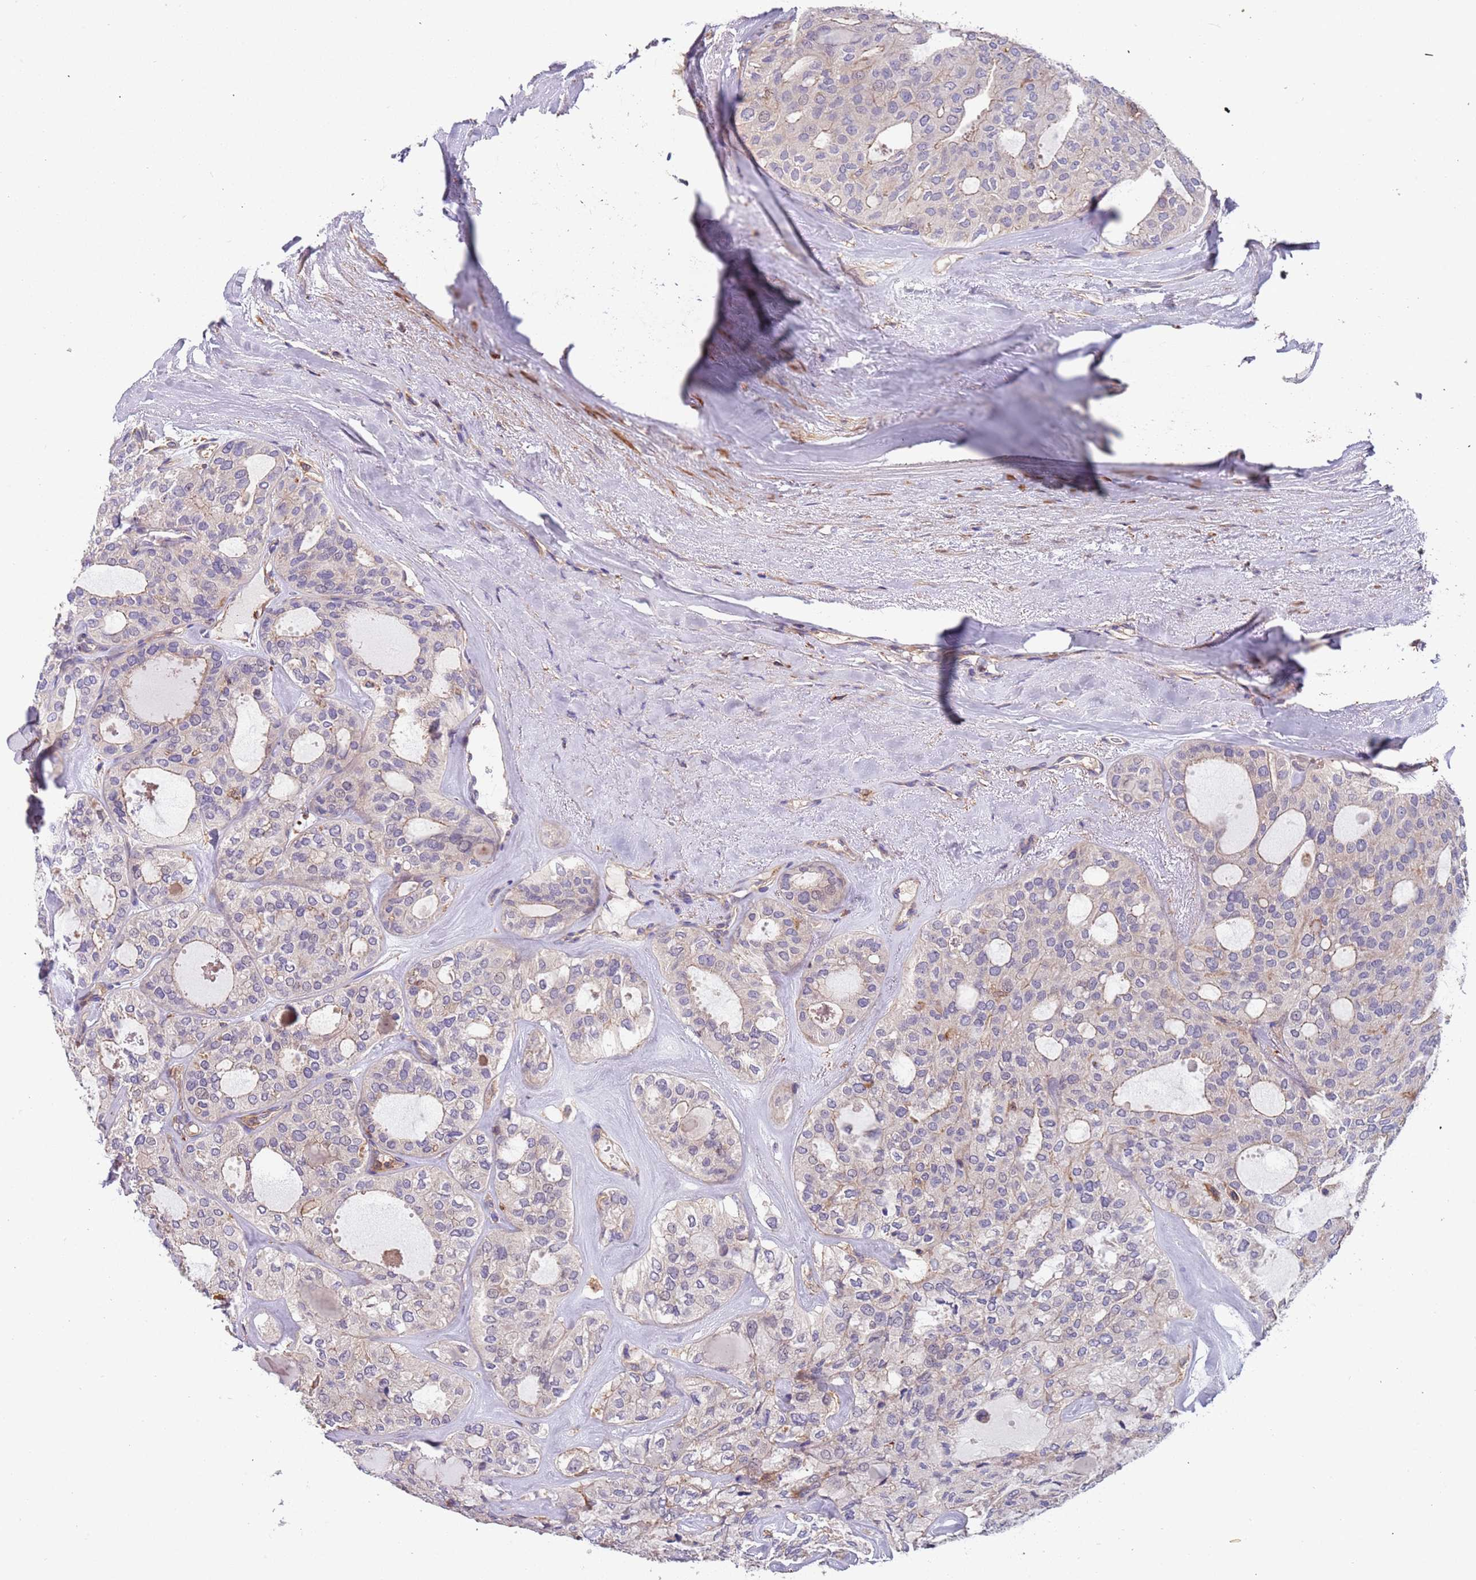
{"staining": {"intensity": "negative", "quantity": "none", "location": "none"}, "tissue": "thyroid cancer", "cell_type": "Tumor cells", "image_type": "cancer", "snomed": [{"axis": "morphology", "description": "Follicular adenoma carcinoma, NOS"}, {"axis": "topography", "description": "Thyroid gland"}], "caption": "Tumor cells are negative for brown protein staining in thyroid follicular adenoma carcinoma.", "gene": "SYT4", "patient": {"sex": "male", "age": 75}}